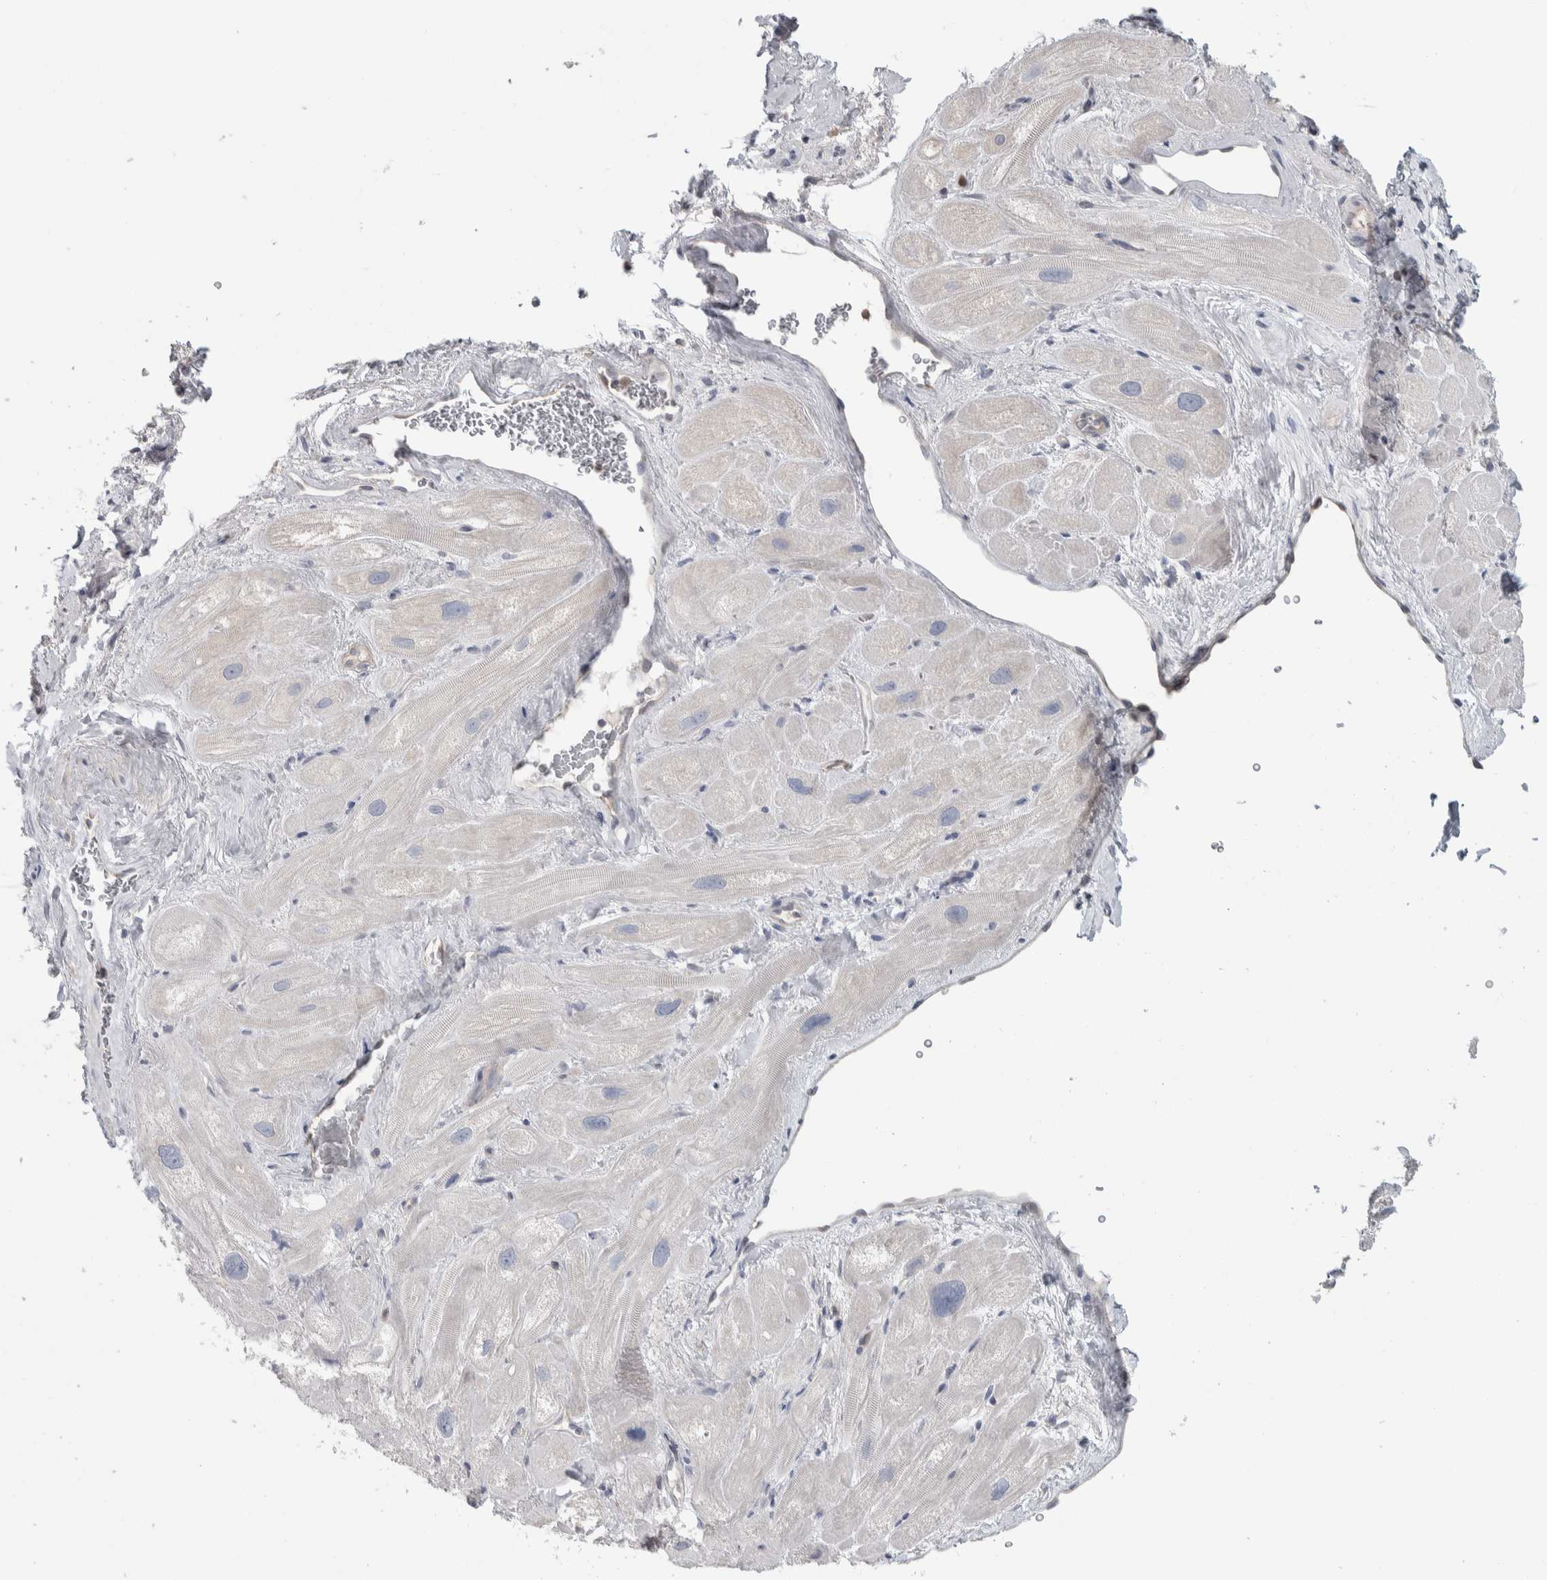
{"staining": {"intensity": "negative", "quantity": "none", "location": "none"}, "tissue": "heart muscle", "cell_type": "Cardiomyocytes", "image_type": "normal", "snomed": [{"axis": "morphology", "description": "Normal tissue, NOS"}, {"axis": "topography", "description": "Heart"}], "caption": "IHC photomicrograph of benign heart muscle stained for a protein (brown), which exhibits no expression in cardiomyocytes.", "gene": "HTATIP2", "patient": {"sex": "male", "age": 49}}